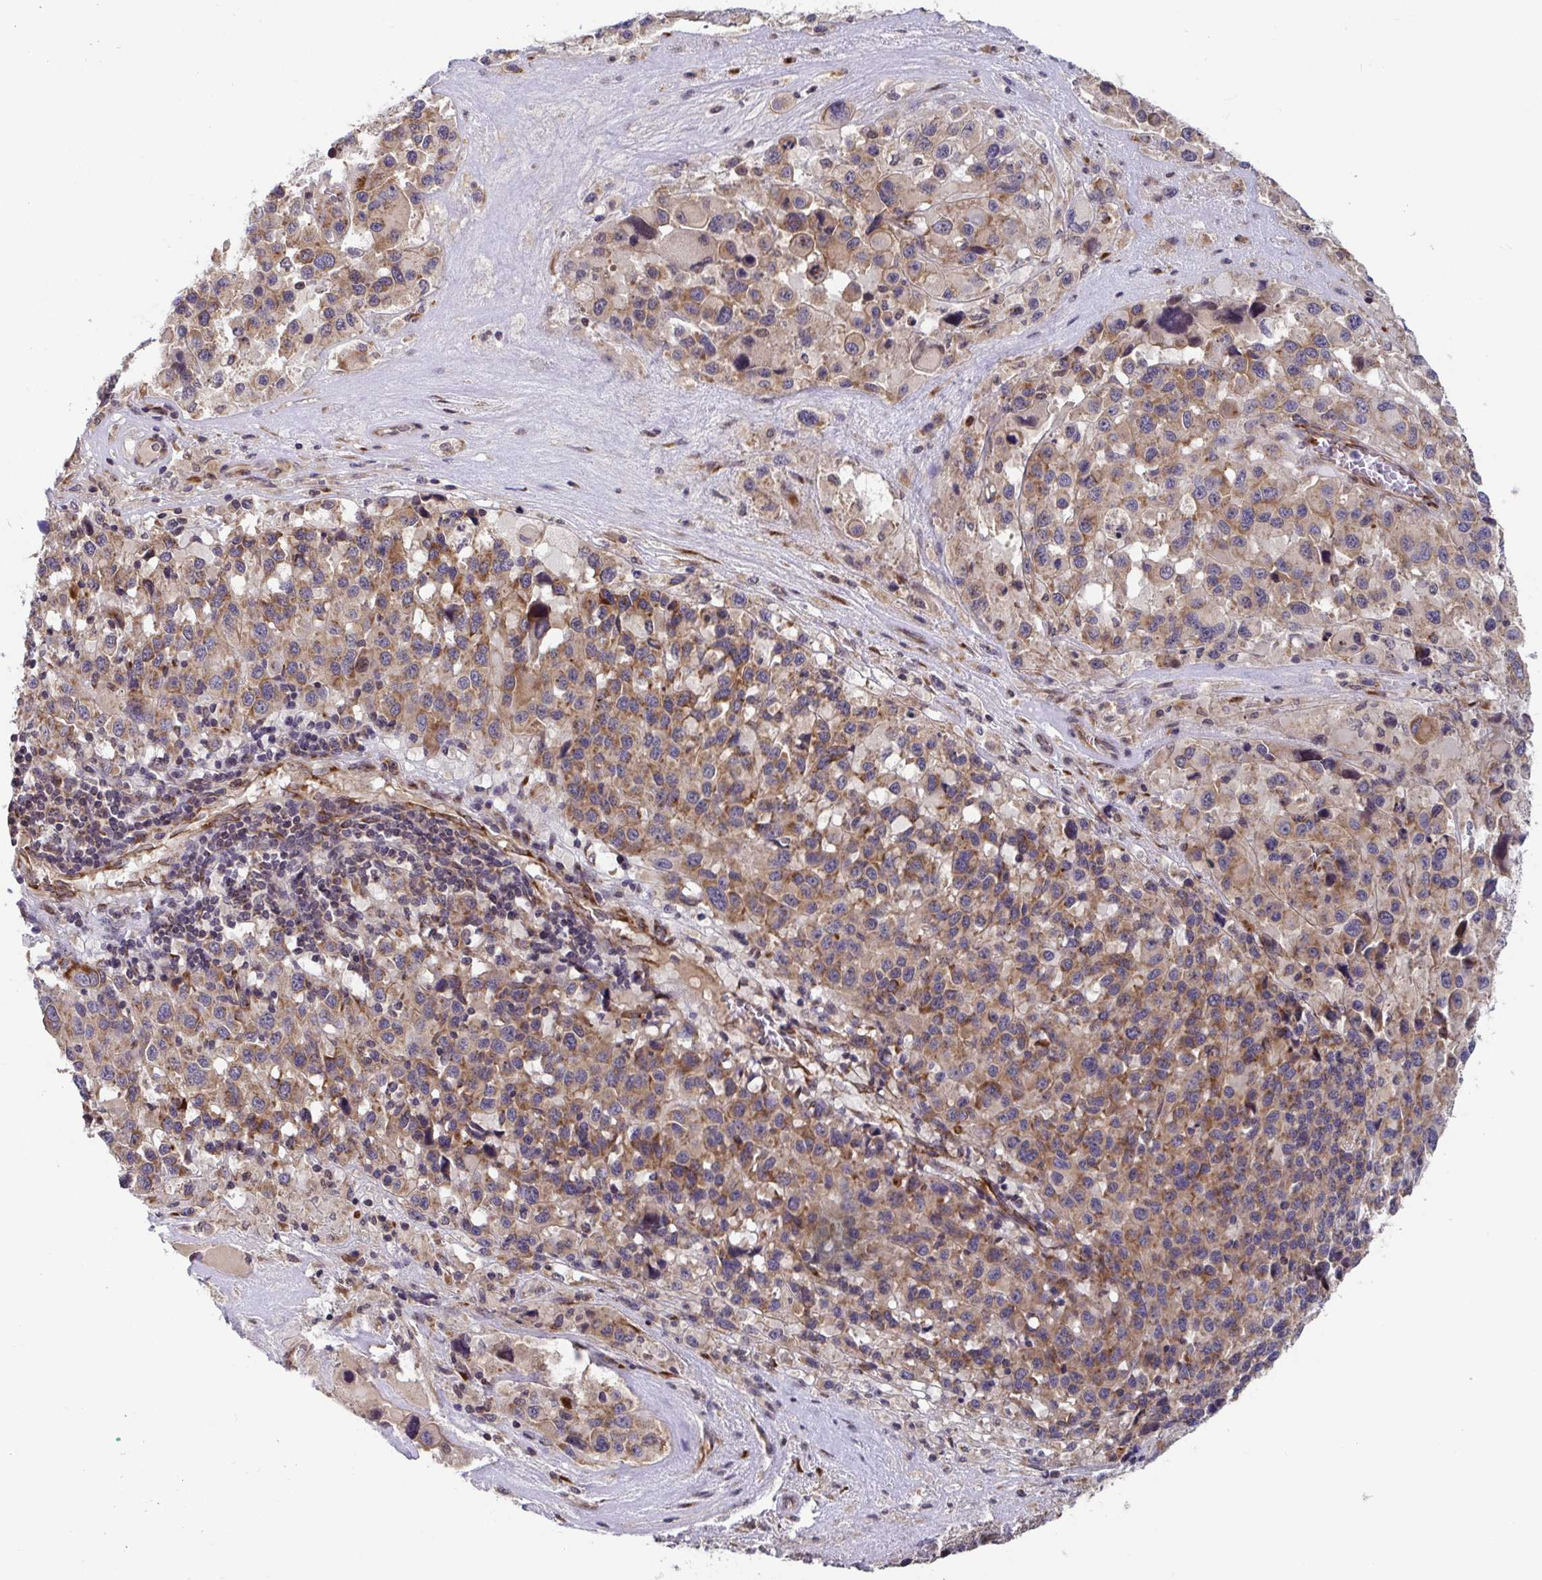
{"staining": {"intensity": "moderate", "quantity": ">75%", "location": "cytoplasmic/membranous"}, "tissue": "melanoma", "cell_type": "Tumor cells", "image_type": "cancer", "snomed": [{"axis": "morphology", "description": "Malignant melanoma, Metastatic site"}, {"axis": "topography", "description": "Lymph node"}], "caption": "Melanoma was stained to show a protein in brown. There is medium levels of moderate cytoplasmic/membranous expression in about >75% of tumor cells.", "gene": "ATP5MJ", "patient": {"sex": "female", "age": 65}}